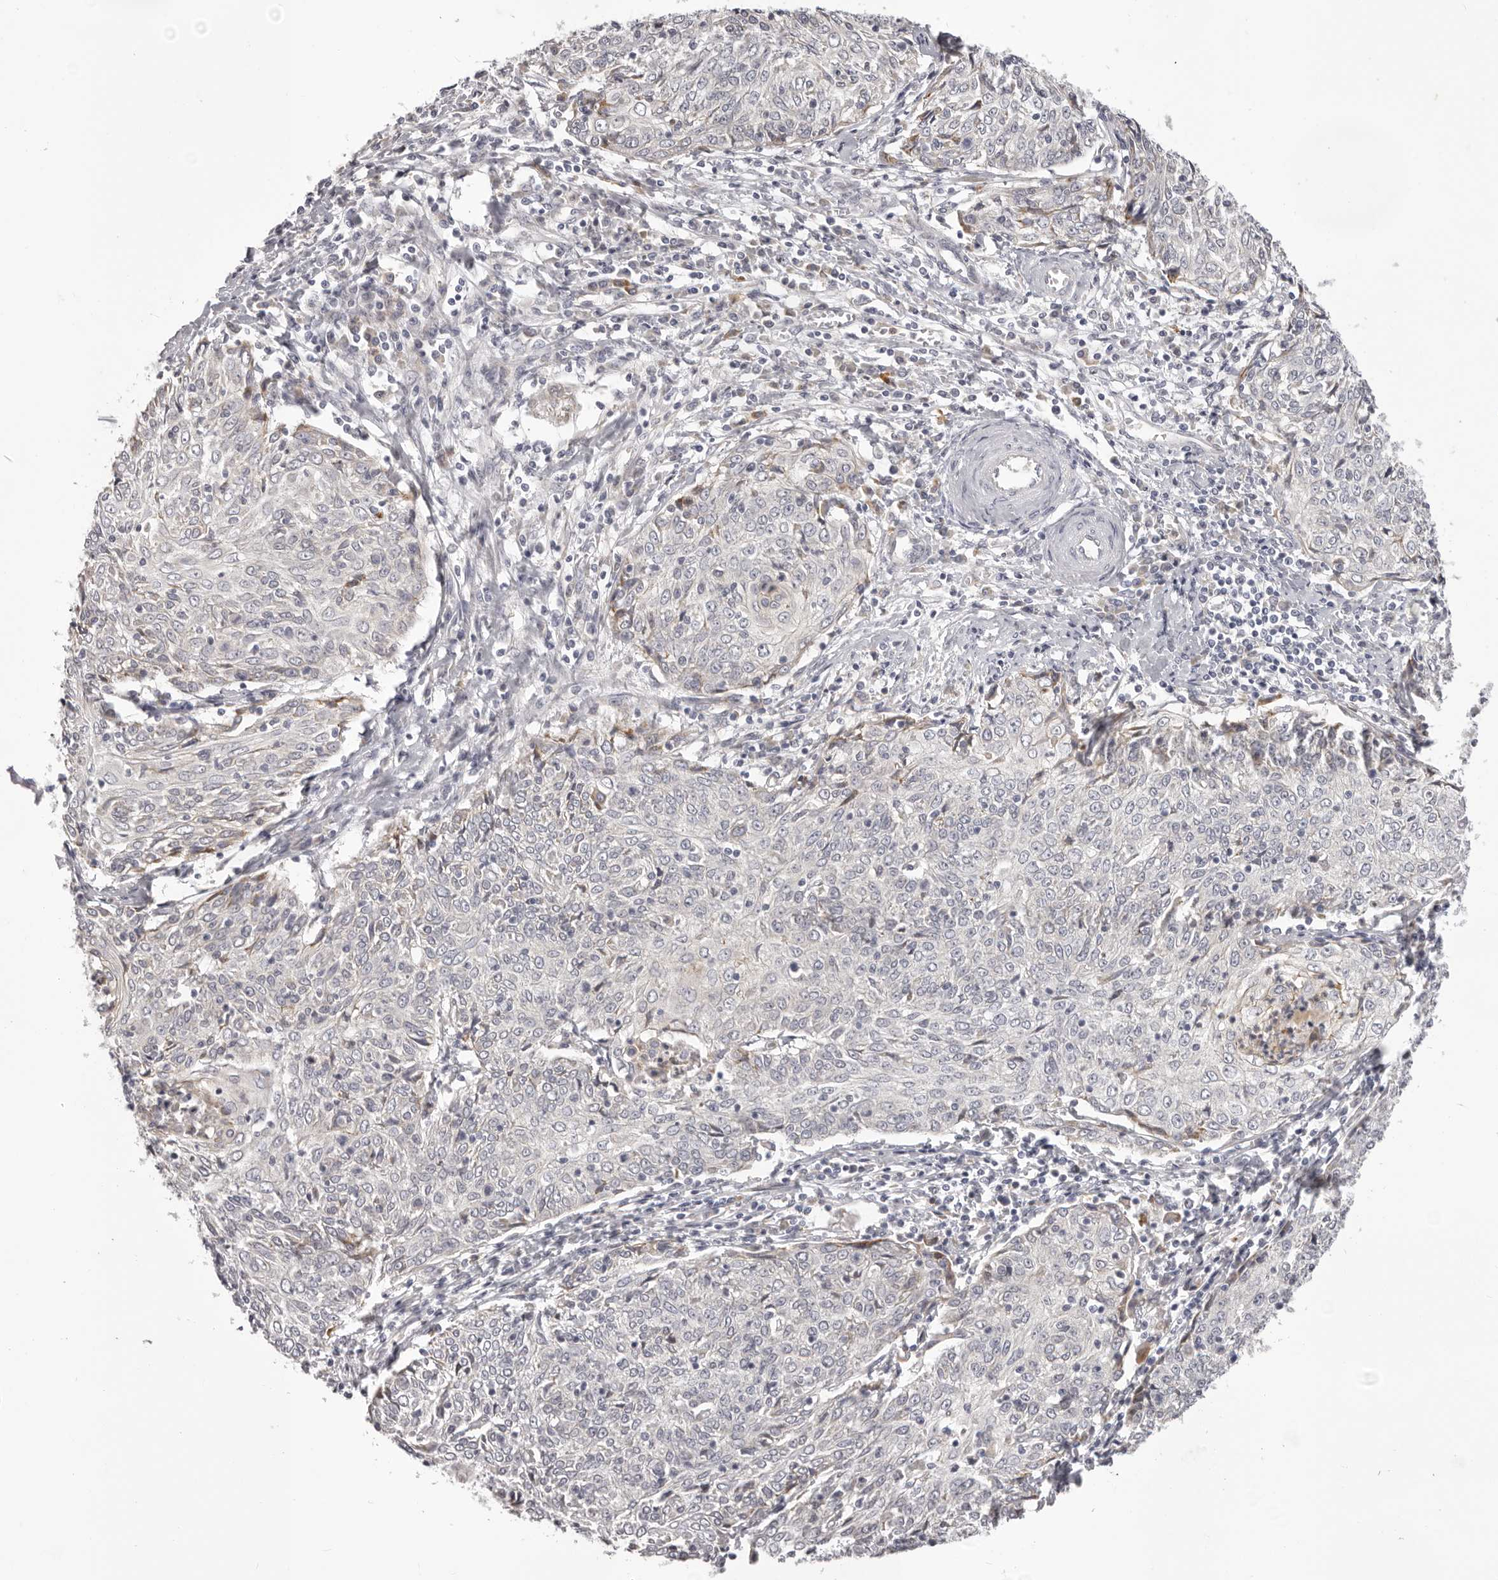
{"staining": {"intensity": "moderate", "quantity": "<25%", "location": "cytoplasmic/membranous"}, "tissue": "cervical cancer", "cell_type": "Tumor cells", "image_type": "cancer", "snomed": [{"axis": "morphology", "description": "Squamous cell carcinoma, NOS"}, {"axis": "topography", "description": "Cervix"}], "caption": "This is a photomicrograph of immunohistochemistry (IHC) staining of cervical squamous cell carcinoma, which shows moderate expression in the cytoplasmic/membranous of tumor cells.", "gene": "OTUD3", "patient": {"sex": "female", "age": 48}}